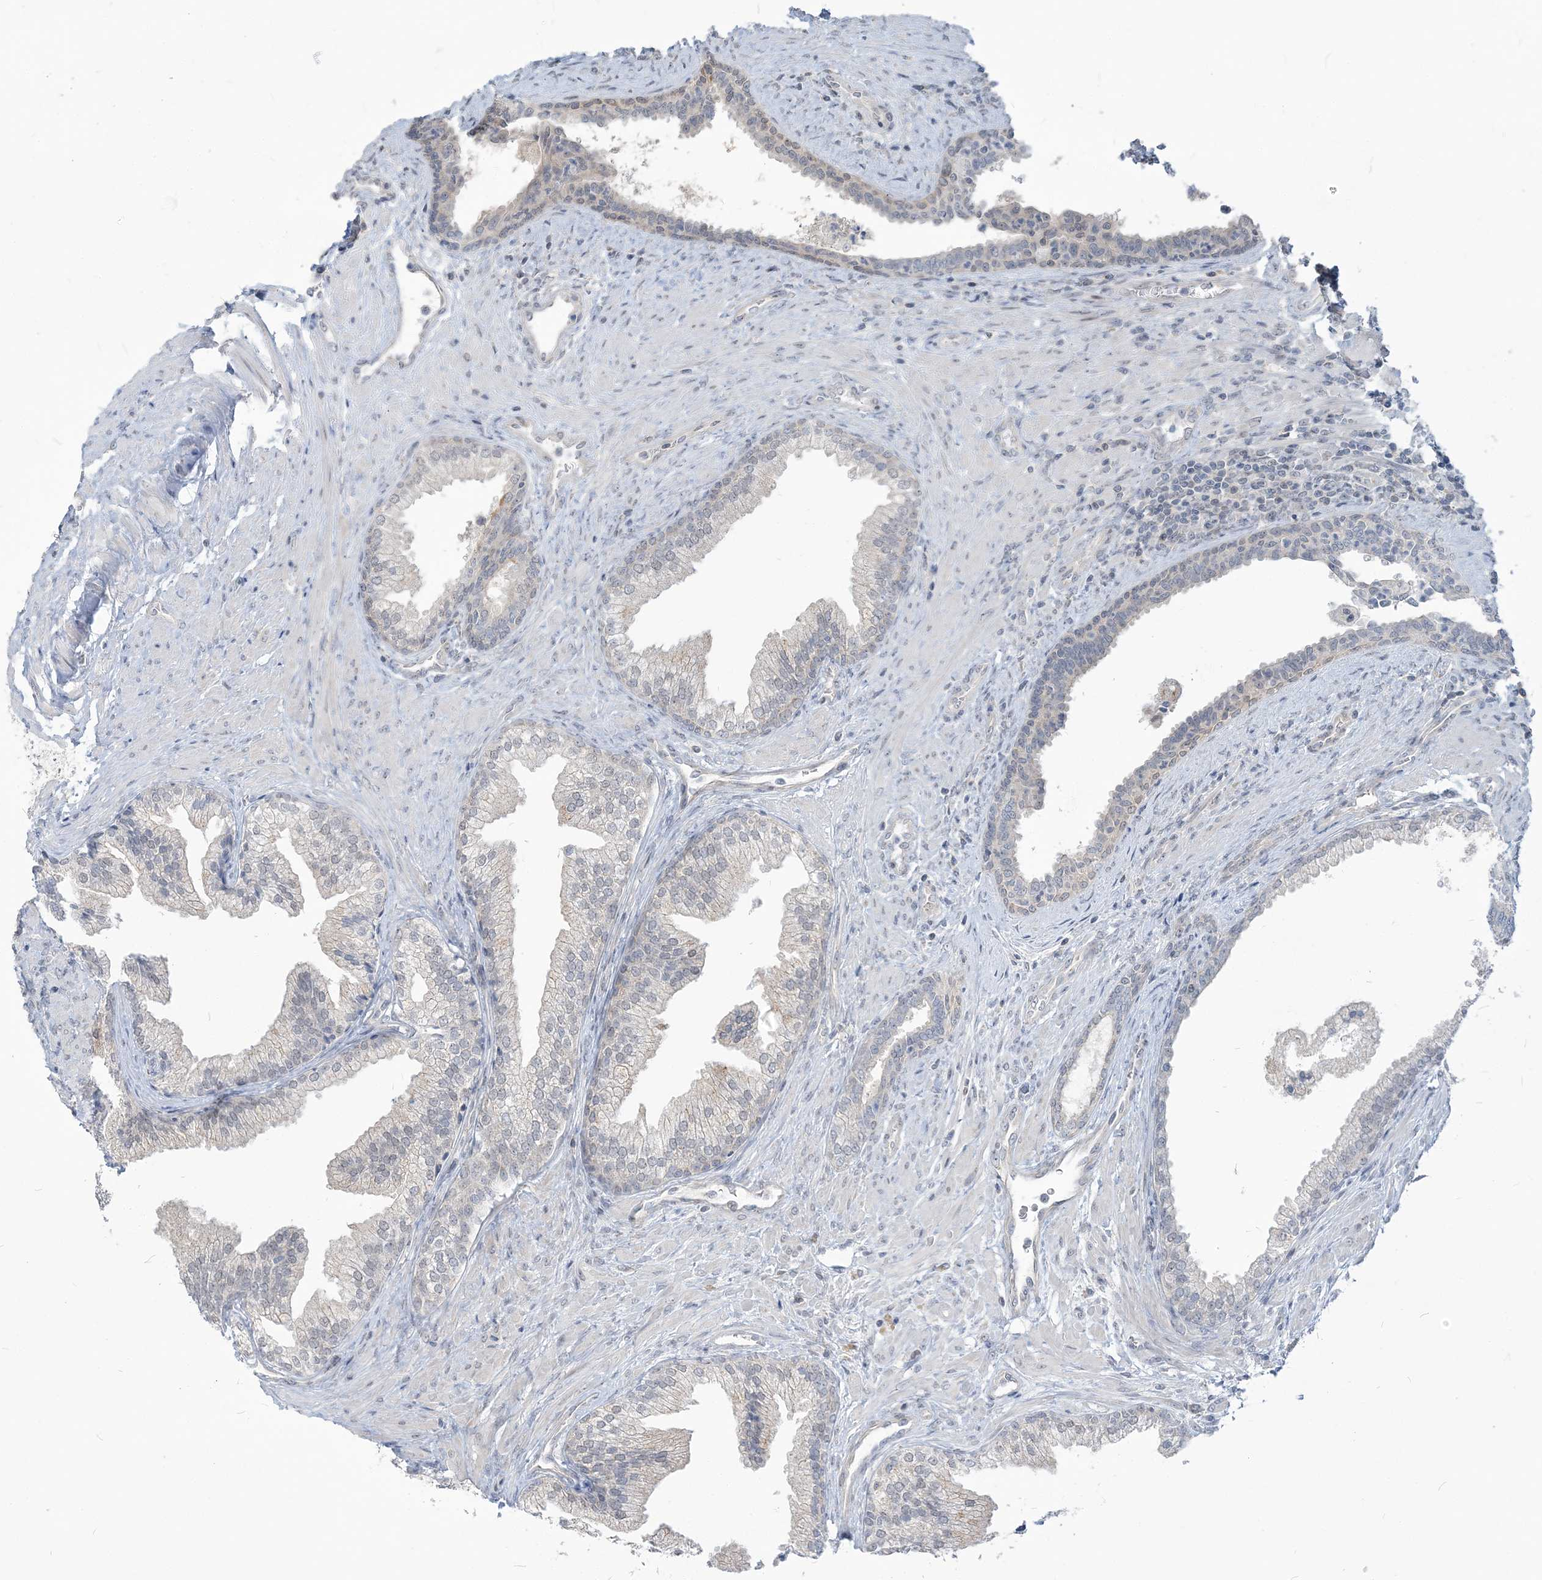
{"staining": {"intensity": "weak", "quantity": "<25%", "location": "cytoplasmic/membranous"}, "tissue": "prostate", "cell_type": "Glandular cells", "image_type": "normal", "snomed": [{"axis": "morphology", "description": "Normal tissue, NOS"}, {"axis": "topography", "description": "Prostate"}], "caption": "Immunohistochemistry (IHC) of benign human prostate shows no staining in glandular cells.", "gene": "SDAD1", "patient": {"sex": "male", "age": 76}}